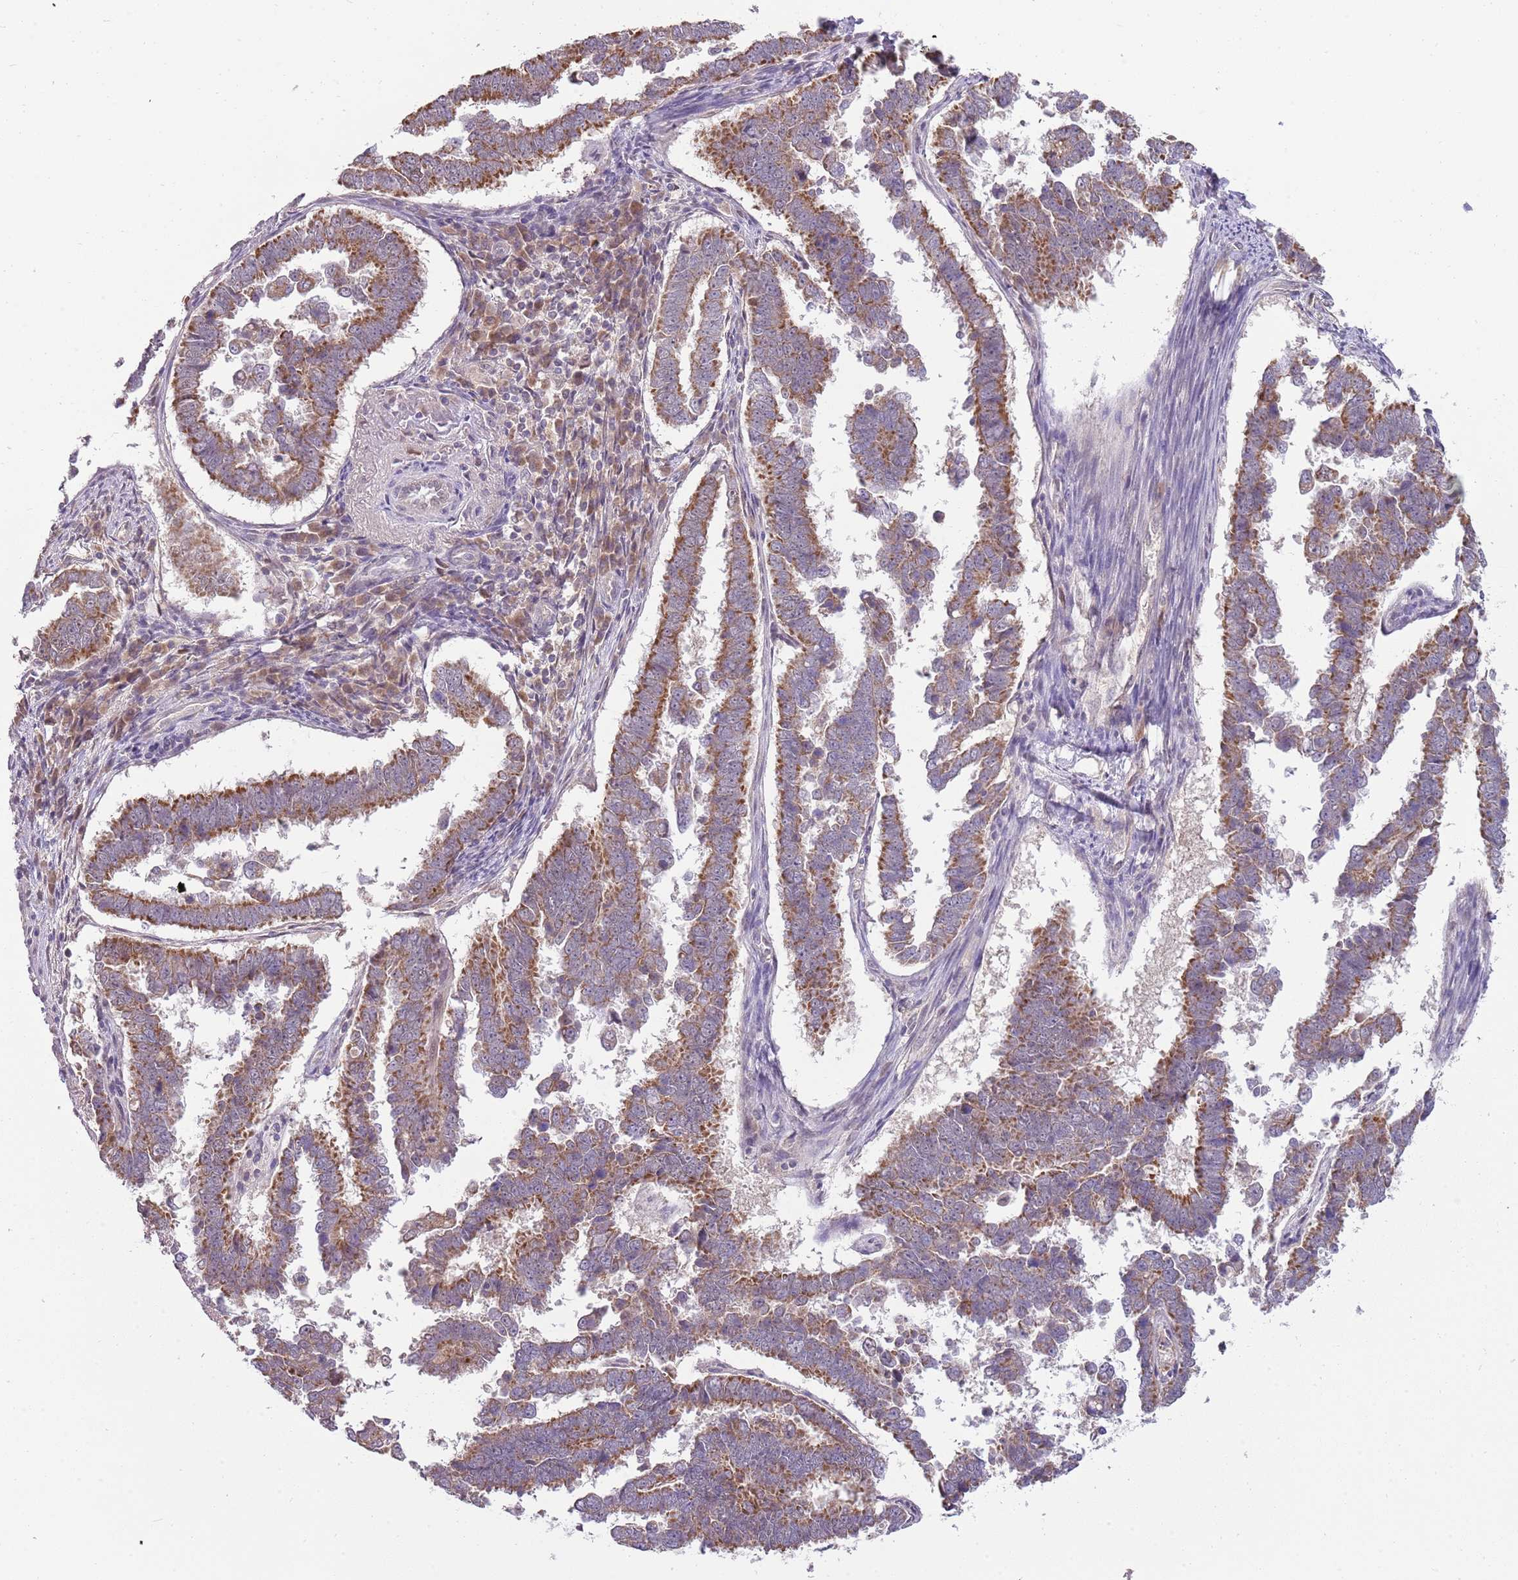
{"staining": {"intensity": "moderate", "quantity": ">75%", "location": "cytoplasmic/membranous"}, "tissue": "endometrial cancer", "cell_type": "Tumor cells", "image_type": "cancer", "snomed": [{"axis": "morphology", "description": "Adenocarcinoma, NOS"}, {"axis": "topography", "description": "Endometrium"}], "caption": "Endometrial cancer (adenocarcinoma) stained with a brown dye shows moderate cytoplasmic/membranous positive positivity in about >75% of tumor cells.", "gene": "NBPF6", "patient": {"sex": "female", "age": 75}}